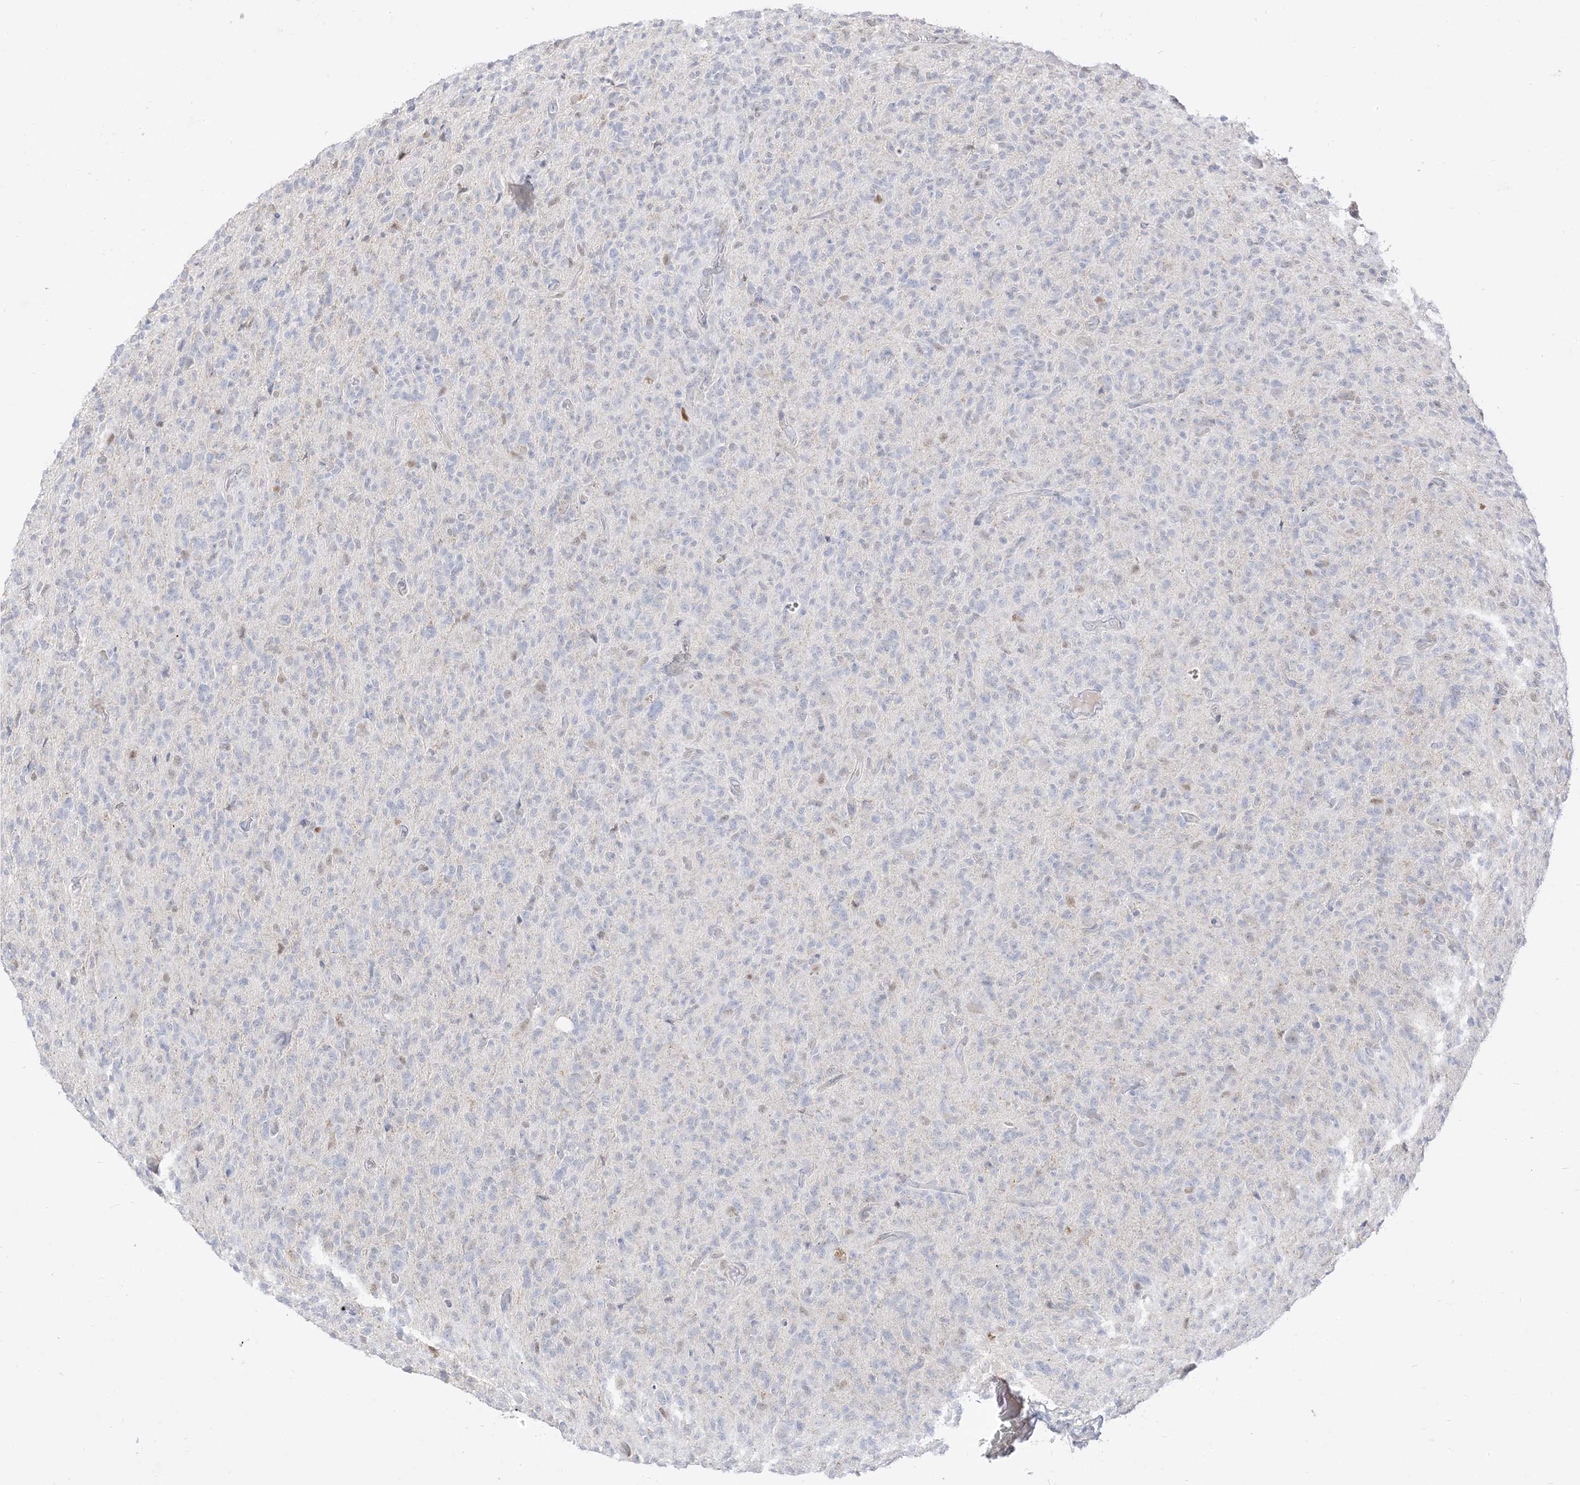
{"staining": {"intensity": "negative", "quantity": "none", "location": "none"}, "tissue": "glioma", "cell_type": "Tumor cells", "image_type": "cancer", "snomed": [{"axis": "morphology", "description": "Glioma, malignant, High grade"}, {"axis": "topography", "description": "Brain"}], "caption": "DAB immunohistochemical staining of human glioma demonstrates no significant expression in tumor cells.", "gene": "LOXL3", "patient": {"sex": "female", "age": 57}}